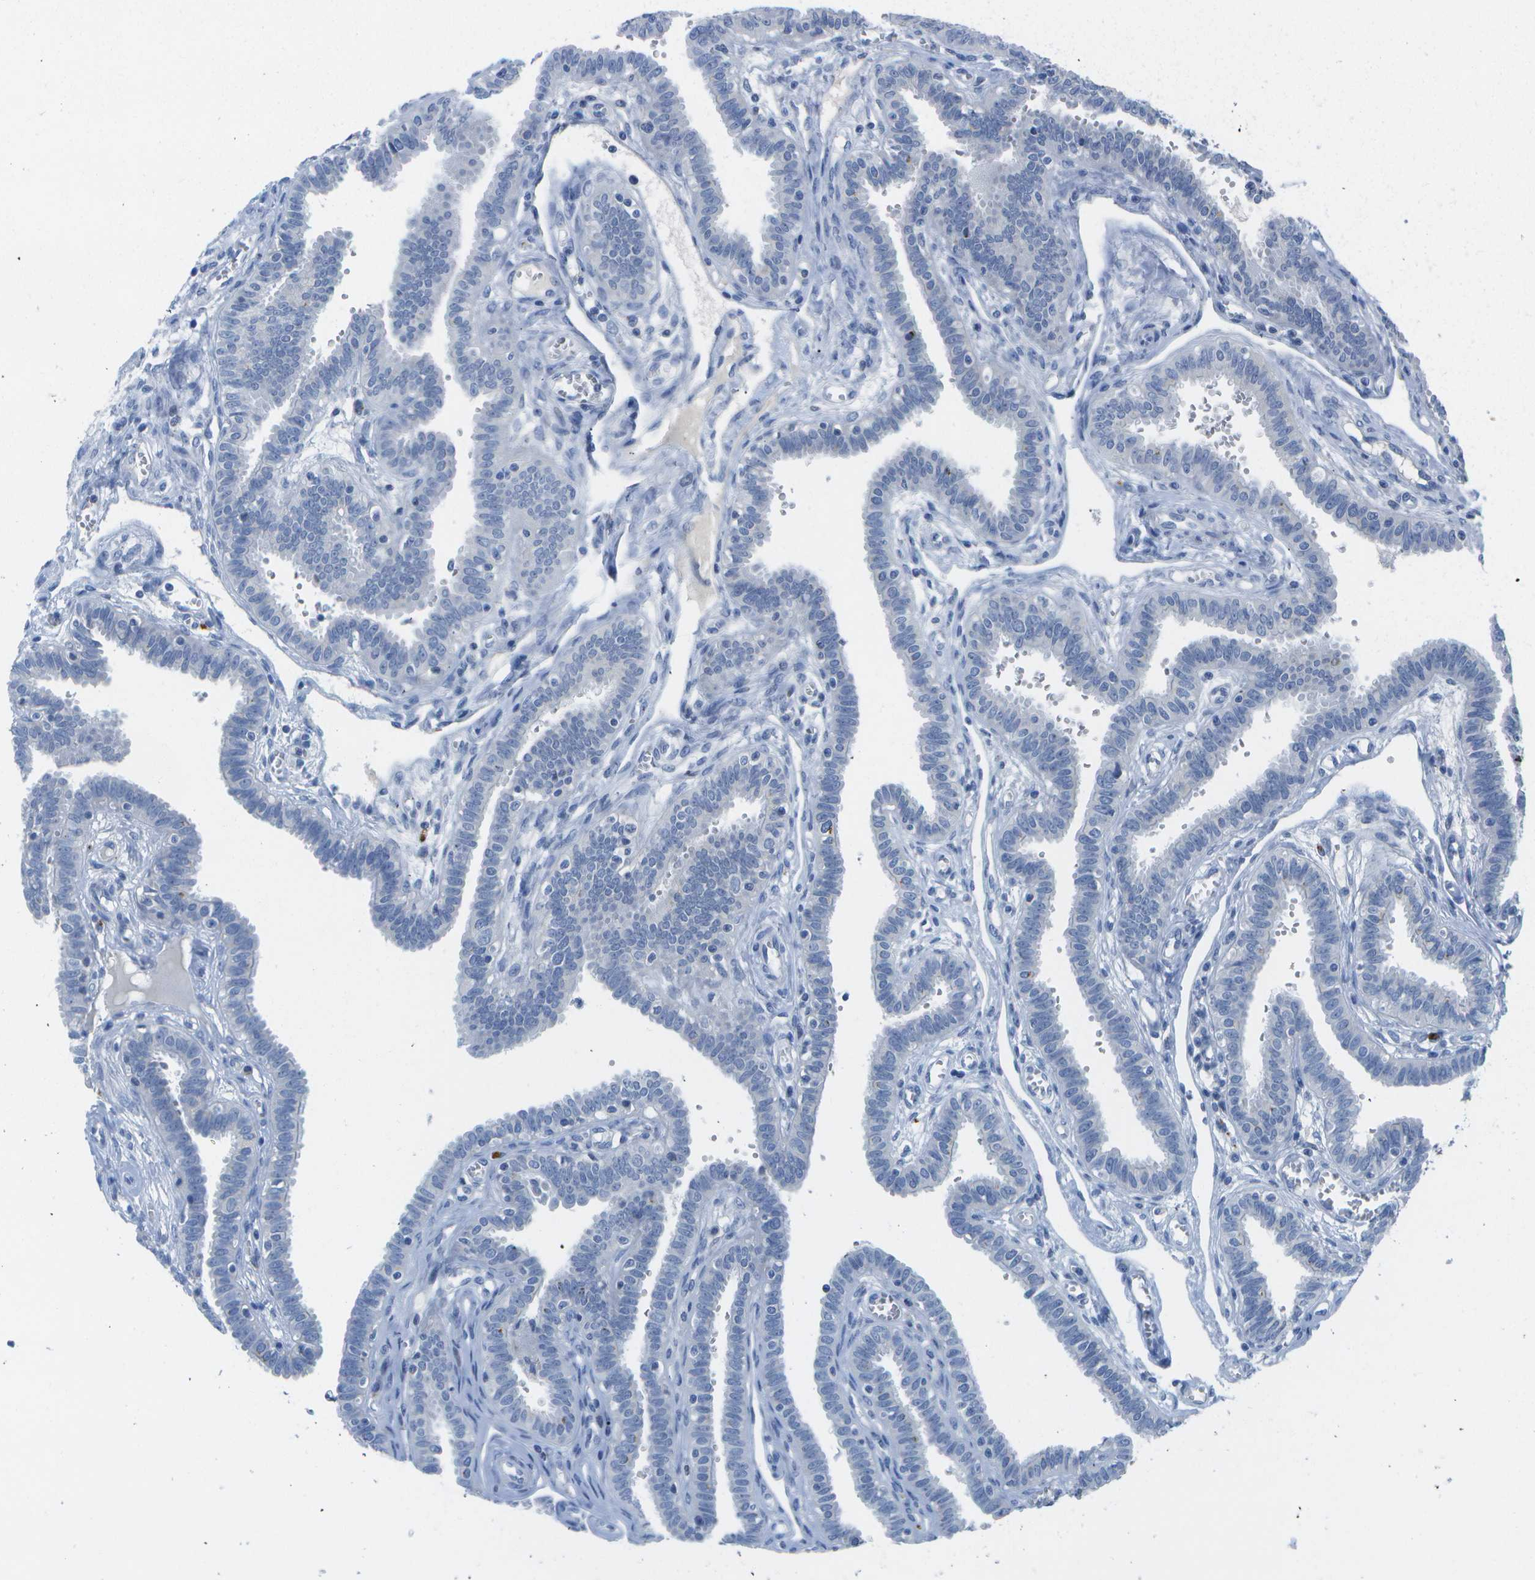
{"staining": {"intensity": "negative", "quantity": "none", "location": "none"}, "tissue": "fallopian tube", "cell_type": "Glandular cells", "image_type": "normal", "snomed": [{"axis": "morphology", "description": "Normal tissue, NOS"}, {"axis": "topography", "description": "Fallopian tube"}], "caption": "Photomicrograph shows no protein staining in glandular cells of unremarkable fallopian tube.", "gene": "MS4A1", "patient": {"sex": "female", "age": 32}}